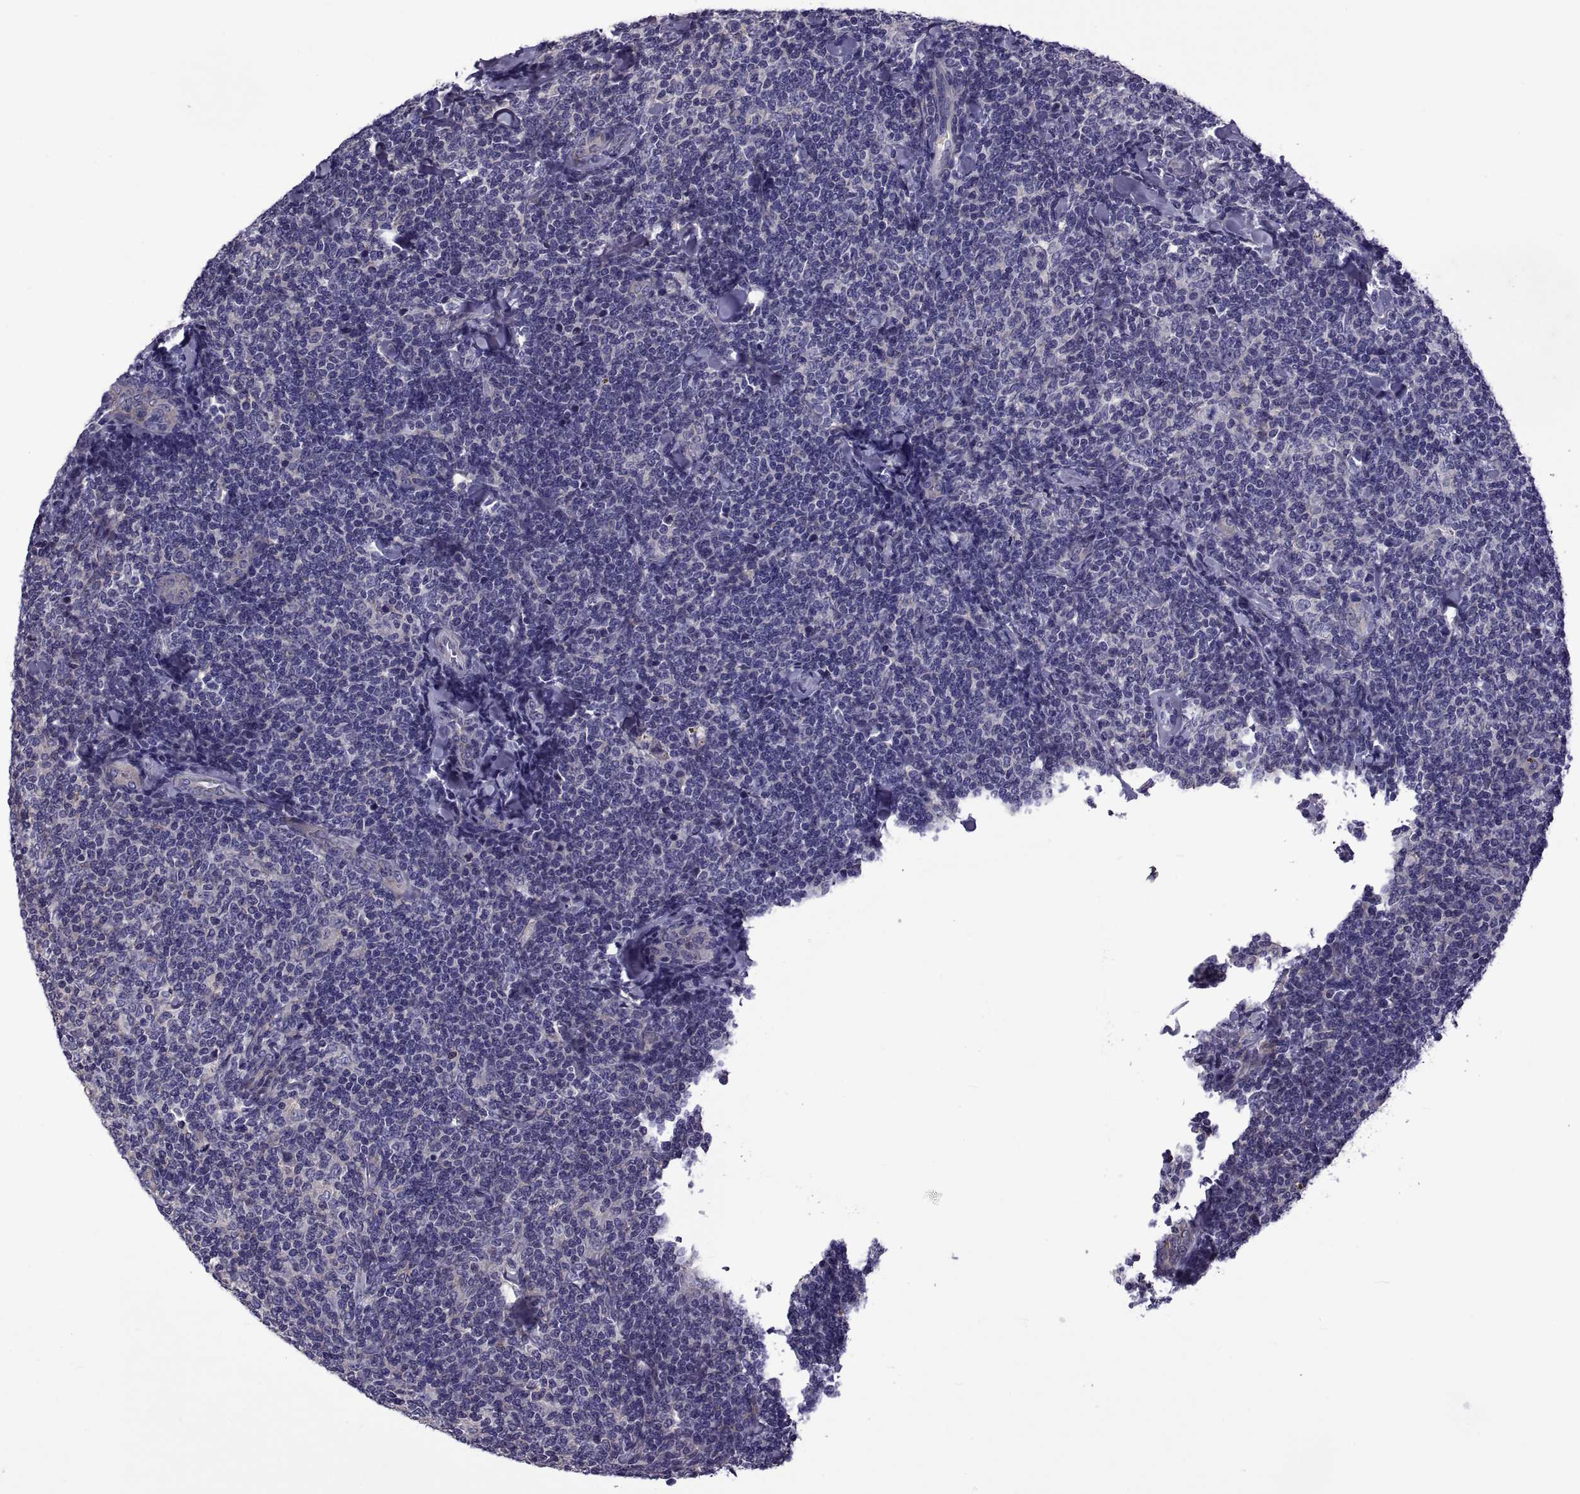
{"staining": {"intensity": "negative", "quantity": "none", "location": "none"}, "tissue": "lymphoma", "cell_type": "Tumor cells", "image_type": "cancer", "snomed": [{"axis": "morphology", "description": "Malignant lymphoma, non-Hodgkin's type, Low grade"}, {"axis": "topography", "description": "Lymph node"}], "caption": "Malignant lymphoma, non-Hodgkin's type (low-grade) was stained to show a protein in brown. There is no significant expression in tumor cells. (DAB immunohistochemistry visualized using brightfield microscopy, high magnification).", "gene": "TMC3", "patient": {"sex": "female", "age": 56}}